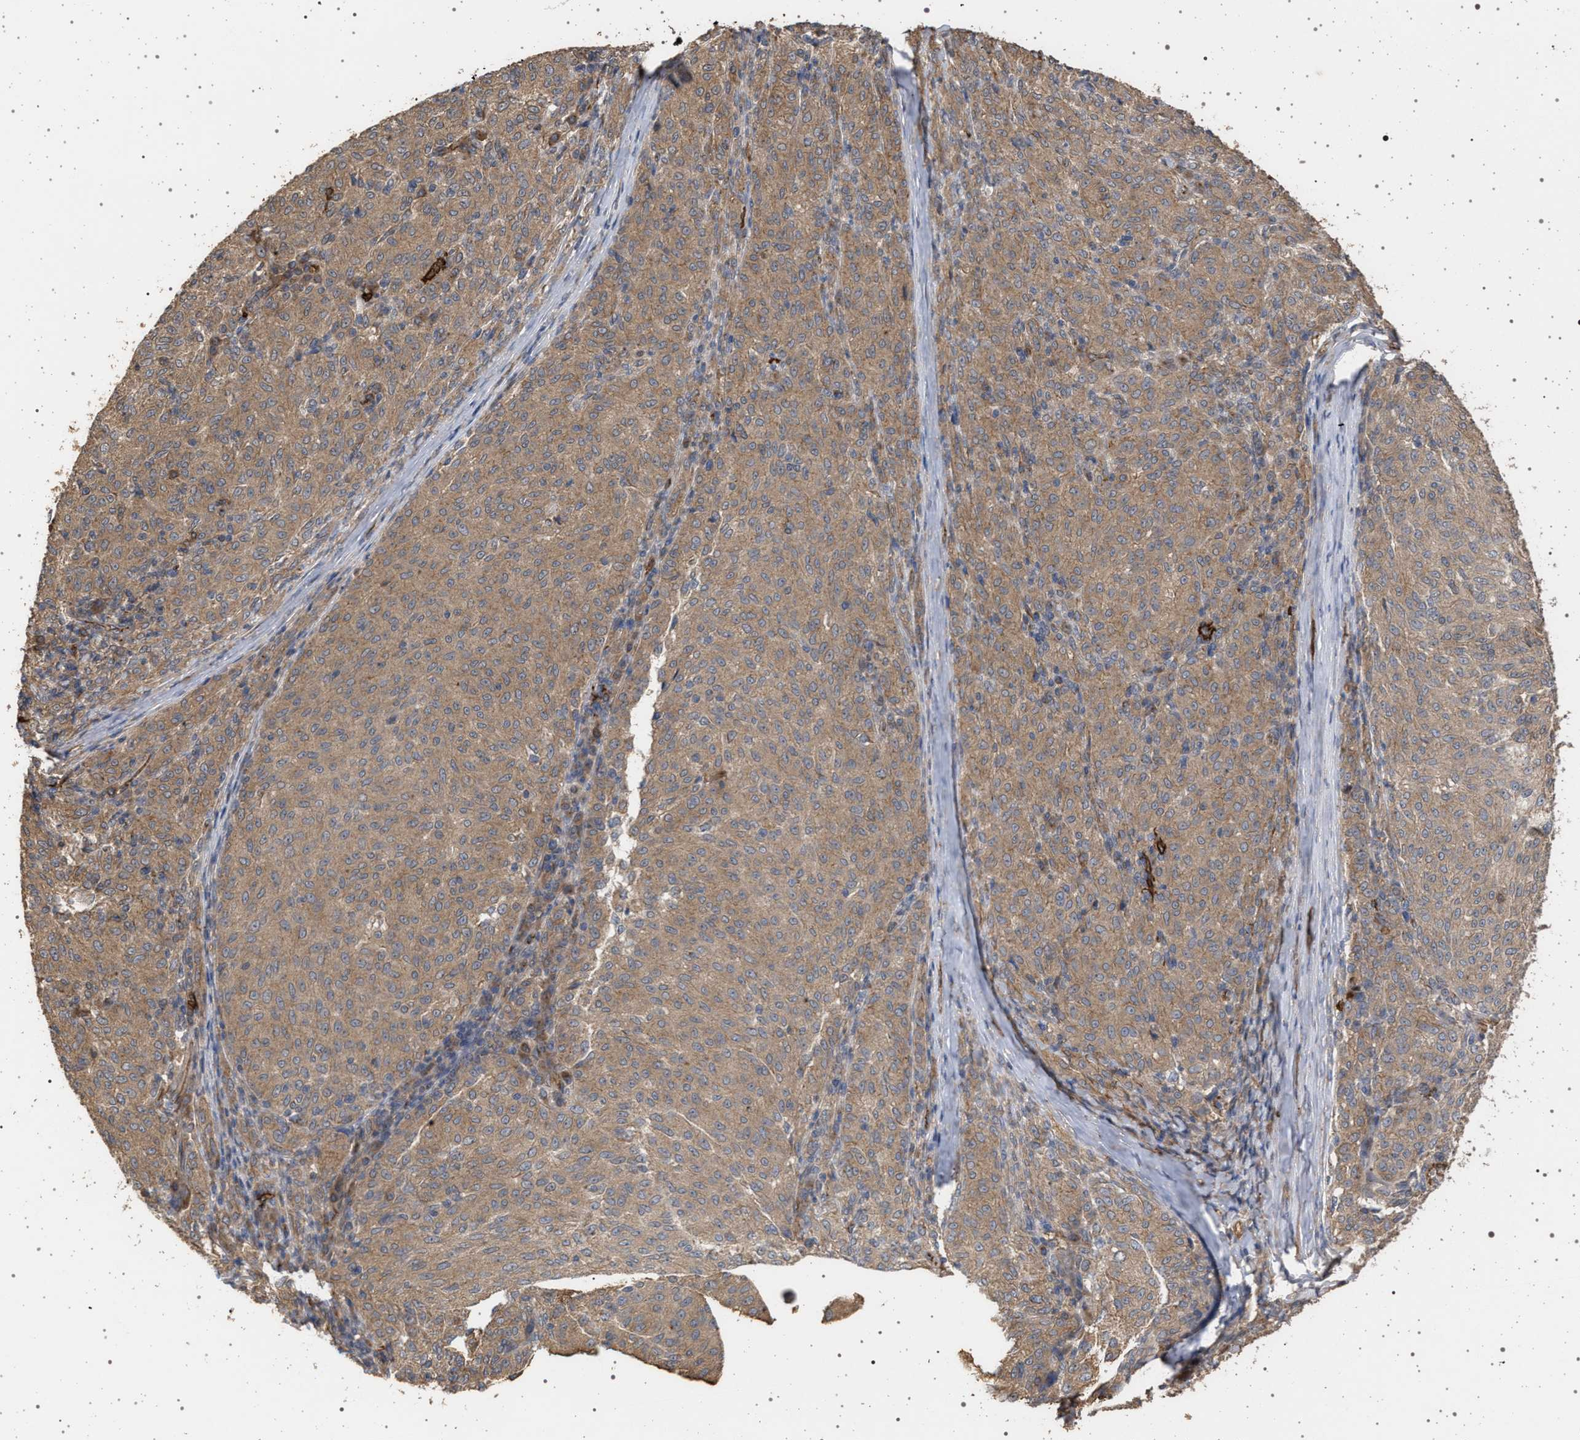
{"staining": {"intensity": "moderate", "quantity": ">75%", "location": "cytoplasmic/membranous"}, "tissue": "melanoma", "cell_type": "Tumor cells", "image_type": "cancer", "snomed": [{"axis": "morphology", "description": "Malignant melanoma, NOS"}, {"axis": "topography", "description": "Skin"}], "caption": "The histopathology image demonstrates staining of malignant melanoma, revealing moderate cytoplasmic/membranous protein positivity (brown color) within tumor cells.", "gene": "IFT20", "patient": {"sex": "female", "age": 72}}